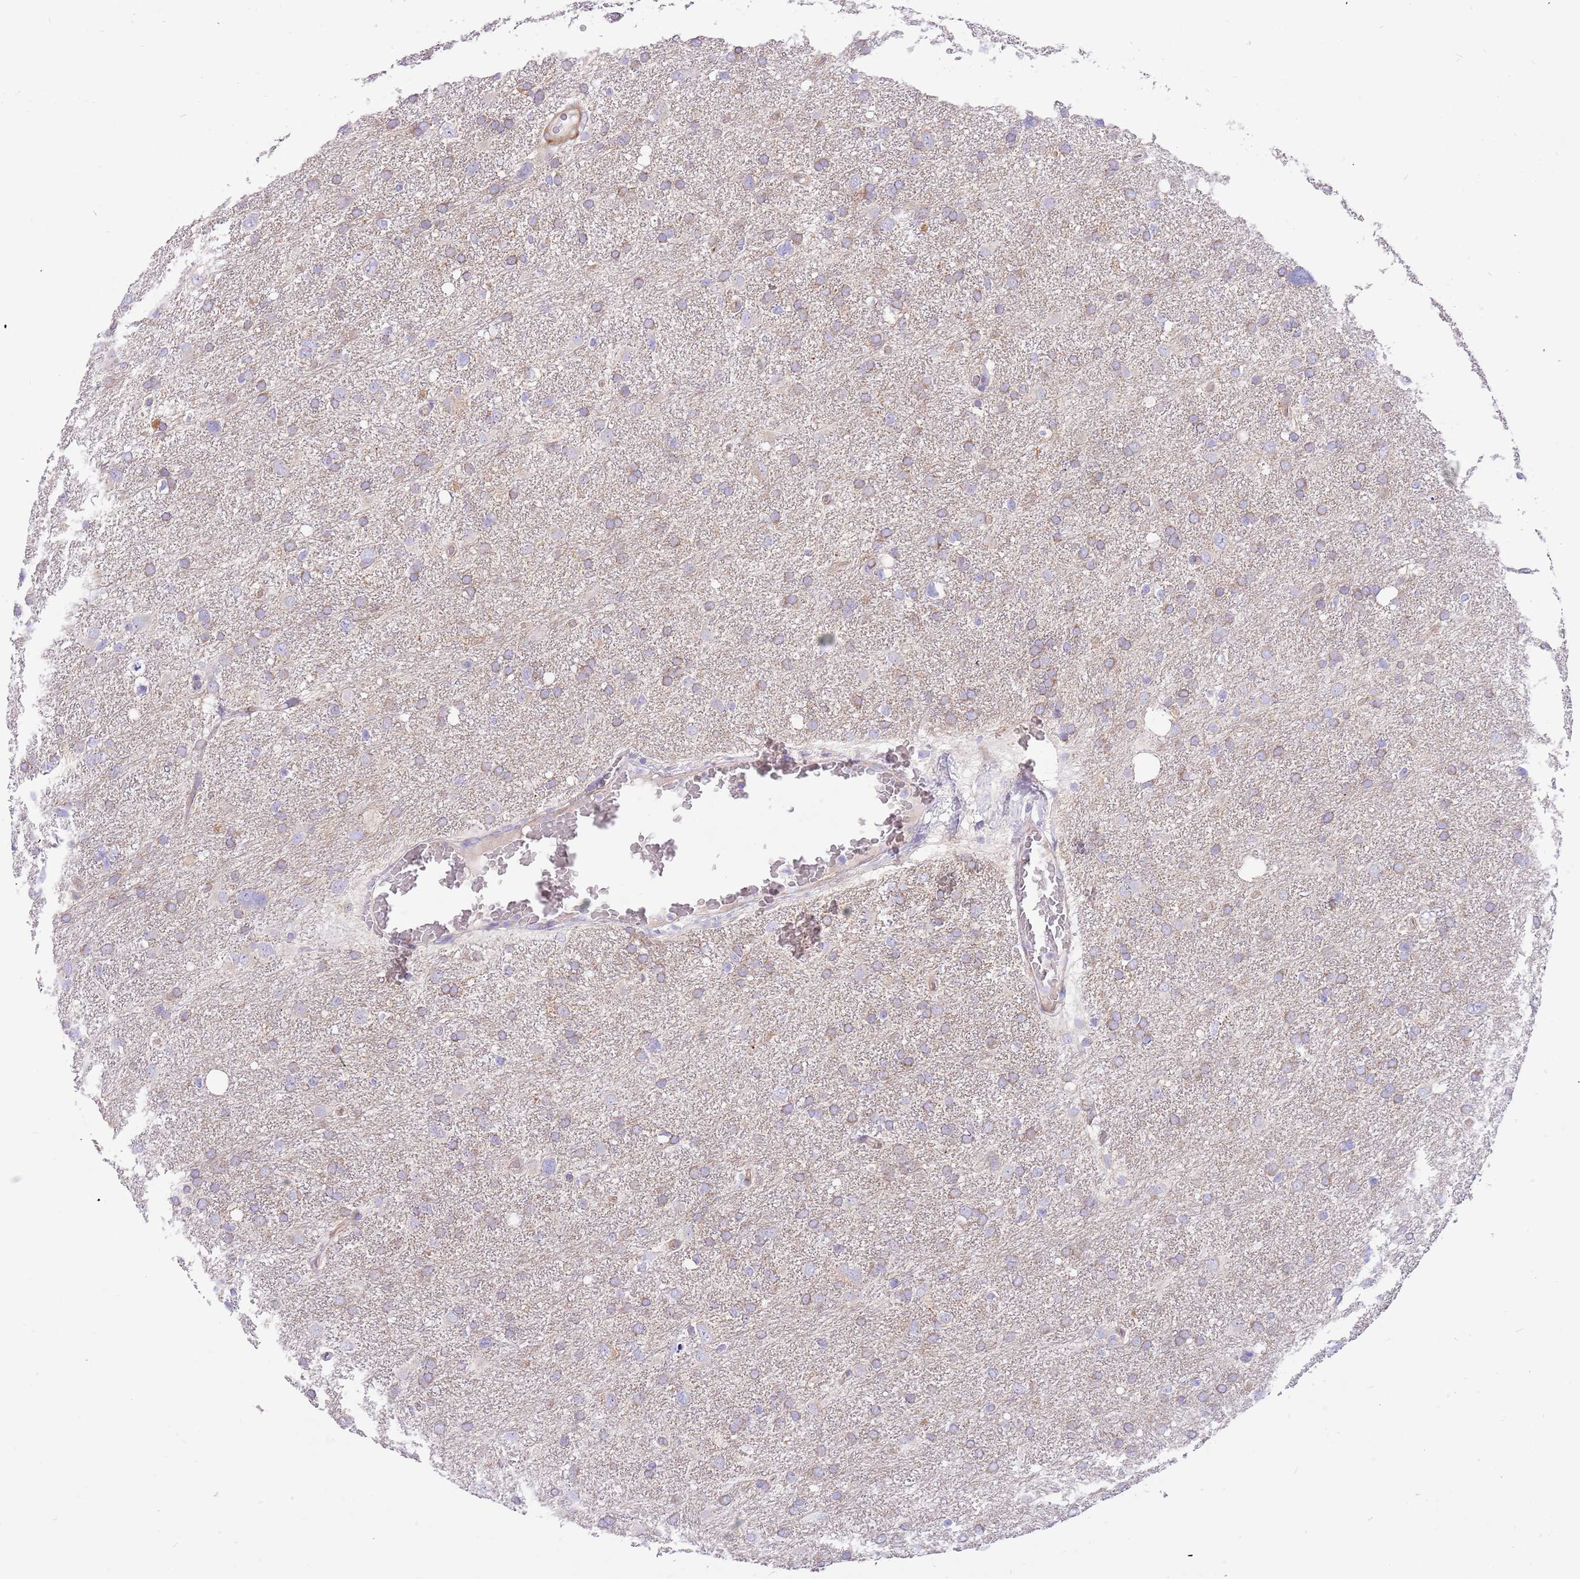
{"staining": {"intensity": "weak", "quantity": "25%-75%", "location": "cytoplasmic/membranous"}, "tissue": "glioma", "cell_type": "Tumor cells", "image_type": "cancer", "snomed": [{"axis": "morphology", "description": "Glioma, malignant, High grade"}, {"axis": "topography", "description": "Brain"}], "caption": "A high-resolution histopathology image shows IHC staining of malignant glioma (high-grade), which demonstrates weak cytoplasmic/membranous expression in approximately 25%-75% of tumor cells.", "gene": "SERINC3", "patient": {"sex": "male", "age": 61}}